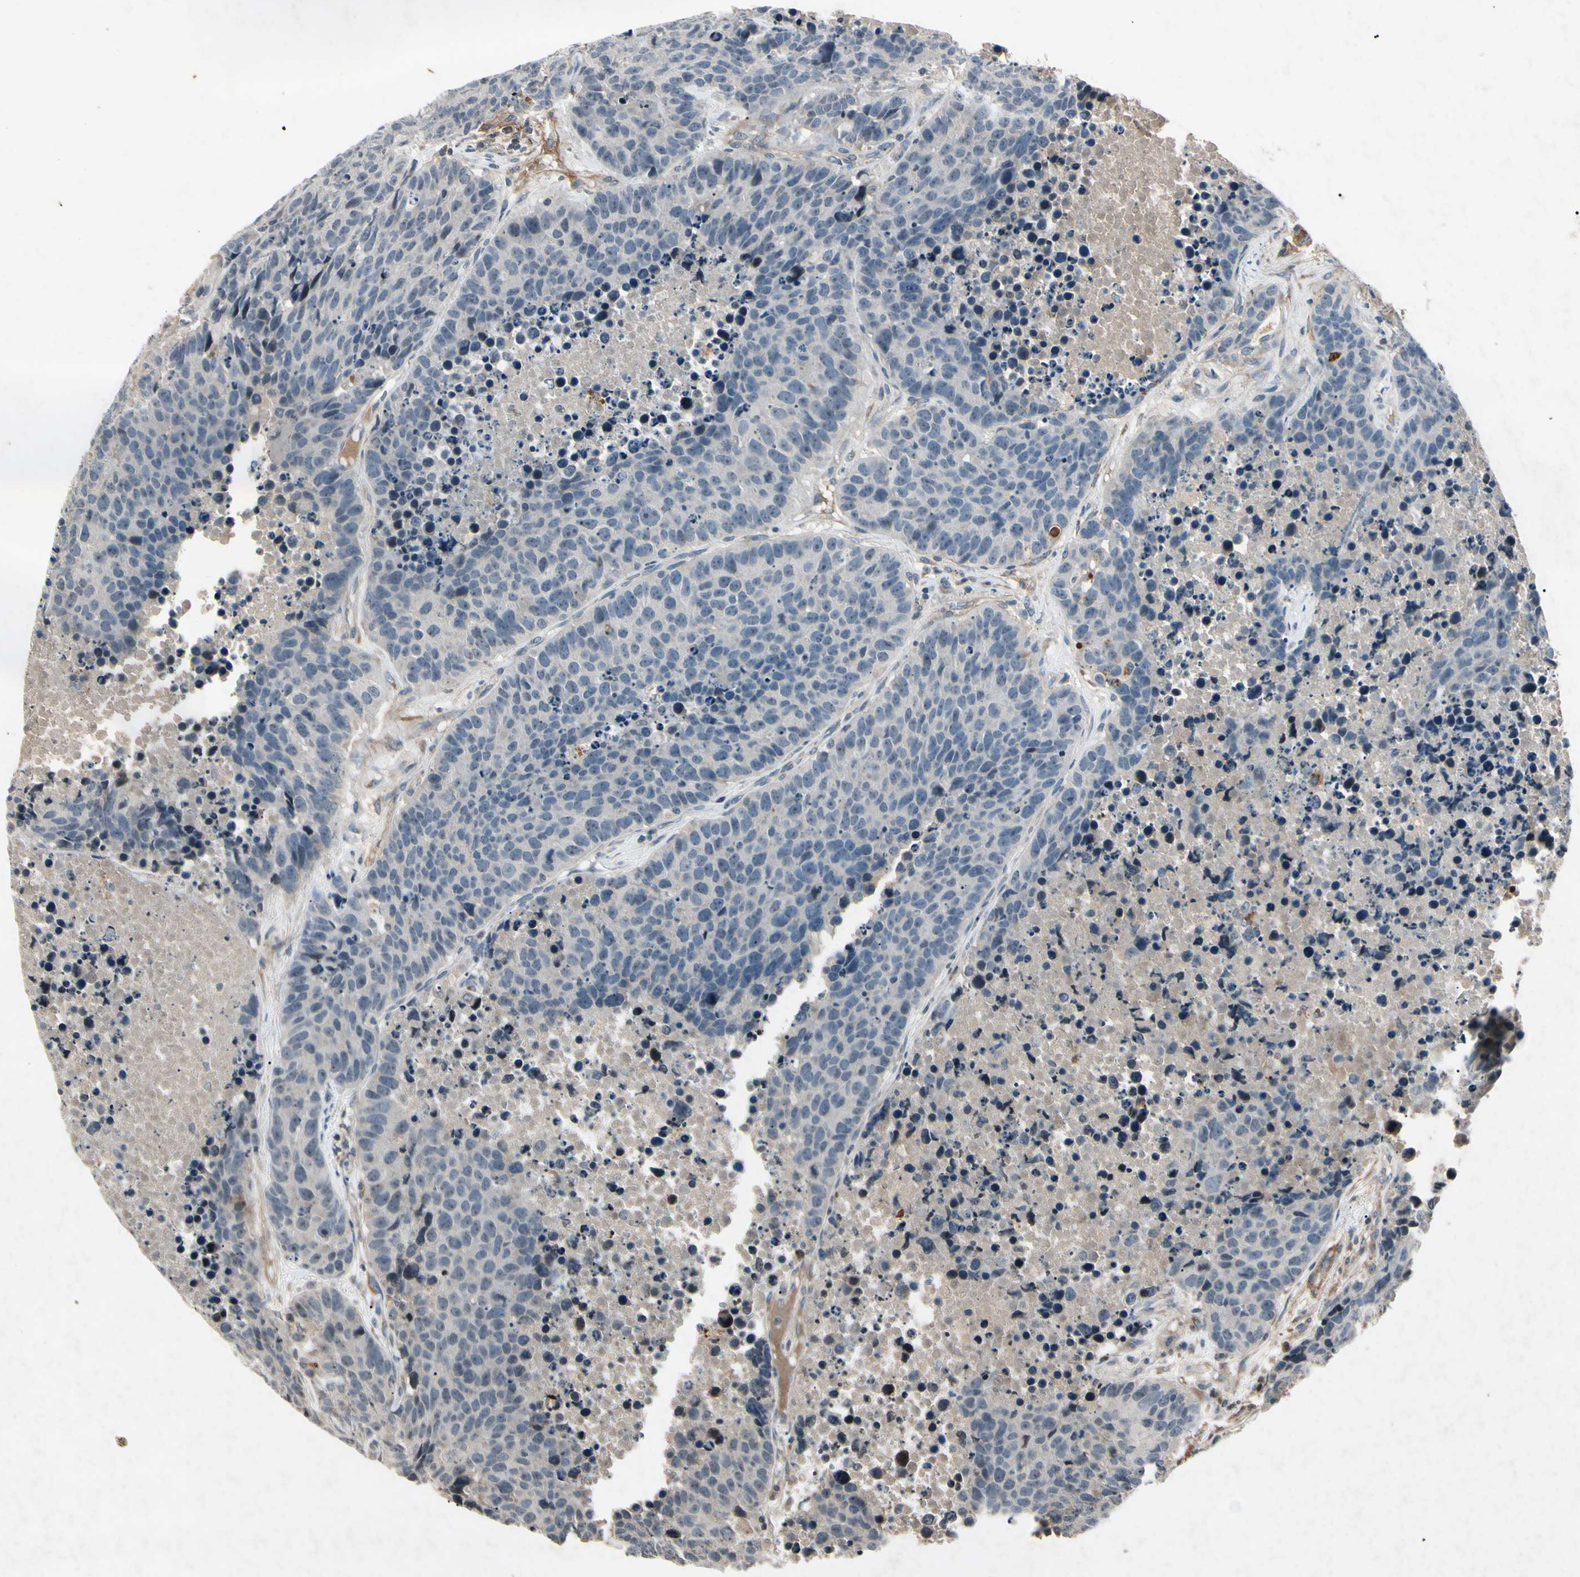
{"staining": {"intensity": "negative", "quantity": "none", "location": "none"}, "tissue": "carcinoid", "cell_type": "Tumor cells", "image_type": "cancer", "snomed": [{"axis": "morphology", "description": "Carcinoid, malignant, NOS"}, {"axis": "topography", "description": "Lung"}], "caption": "DAB immunohistochemical staining of carcinoid displays no significant positivity in tumor cells.", "gene": "AEBP1", "patient": {"sex": "male", "age": 60}}